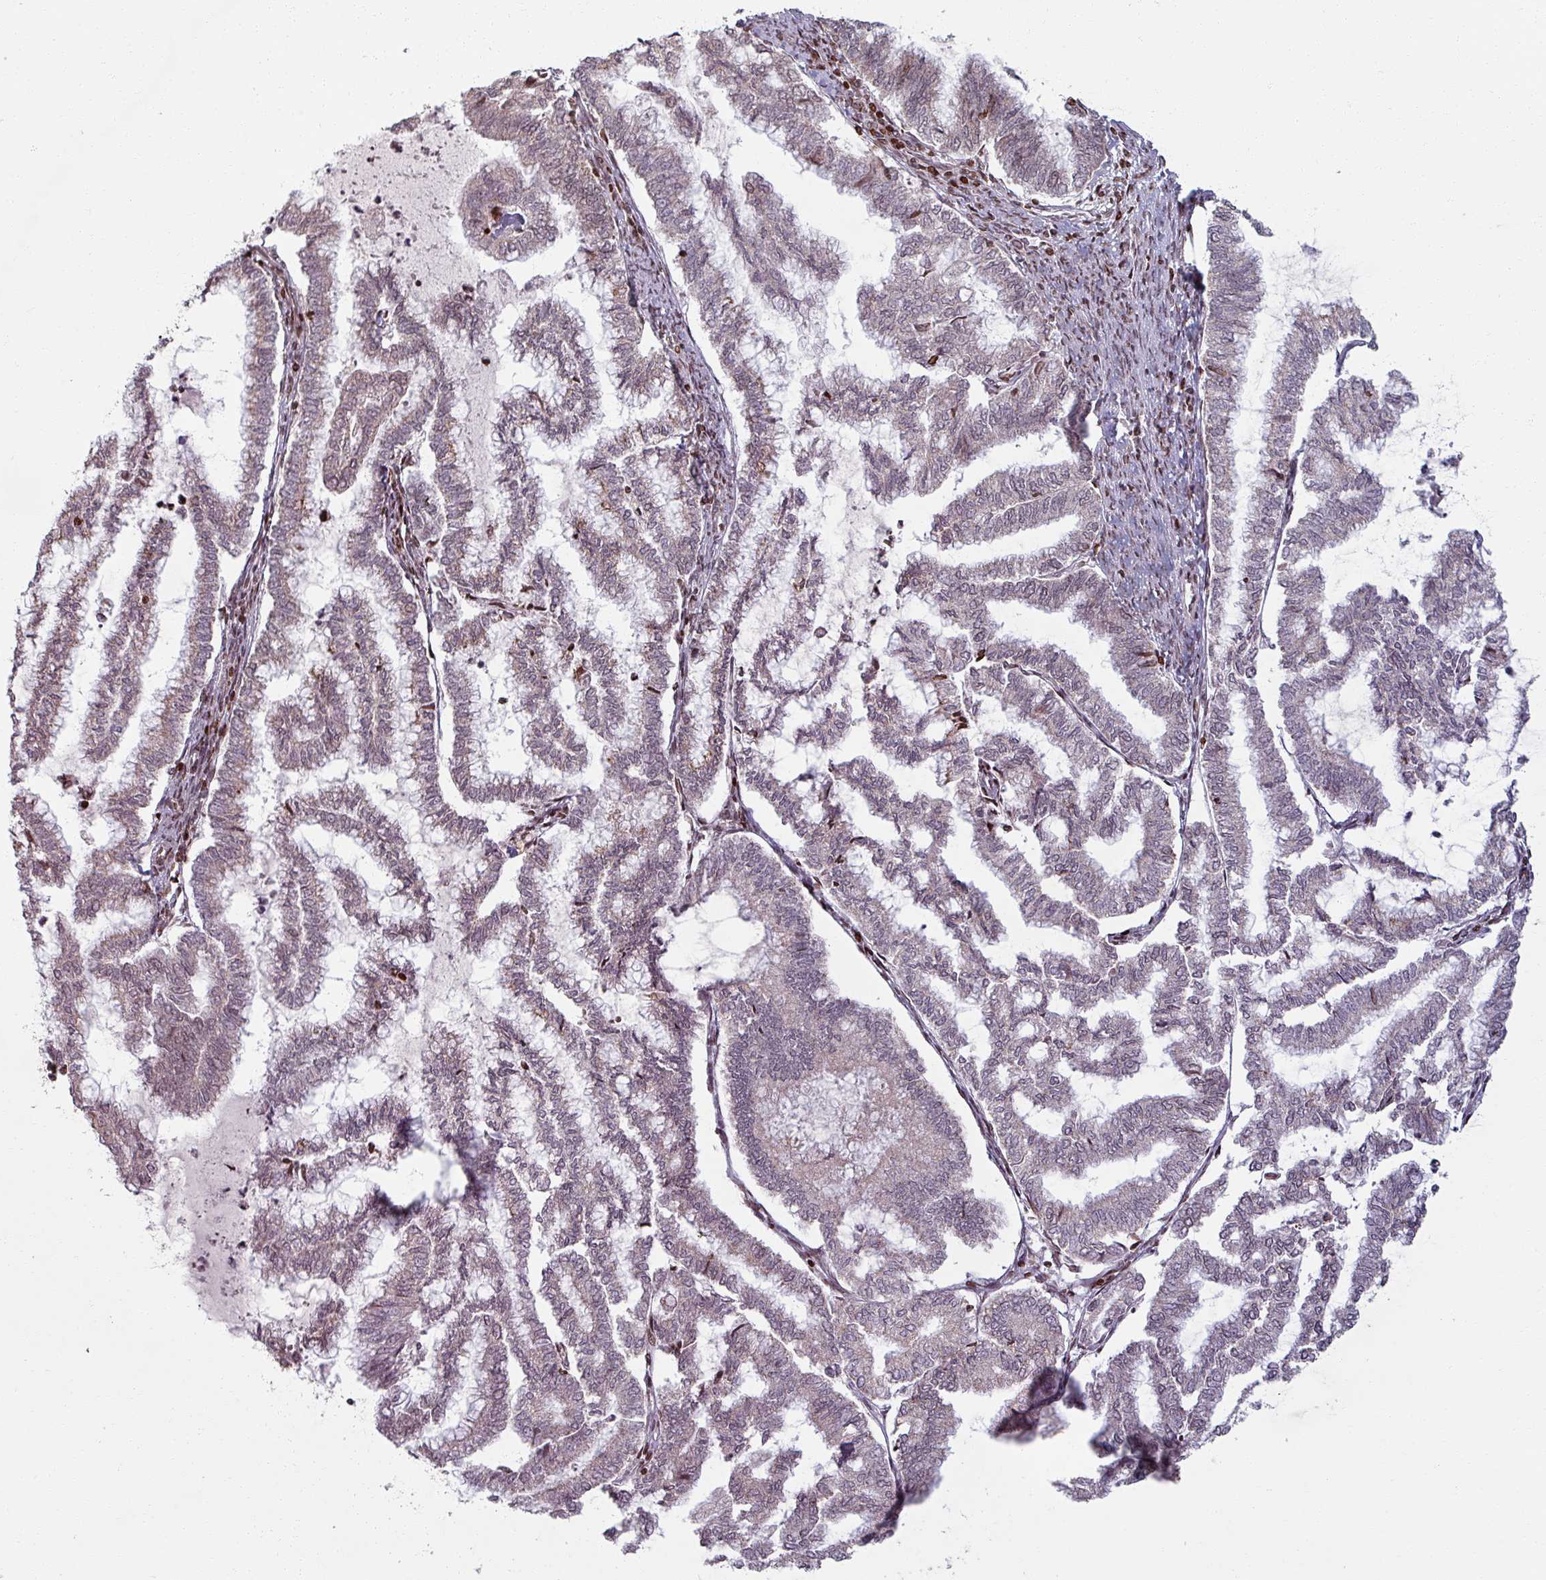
{"staining": {"intensity": "weak", "quantity": "25%-75%", "location": "cytoplasmic/membranous"}, "tissue": "endometrial cancer", "cell_type": "Tumor cells", "image_type": "cancer", "snomed": [{"axis": "morphology", "description": "Adenocarcinoma, NOS"}, {"axis": "topography", "description": "Endometrium"}], "caption": "Immunohistochemistry histopathology image of endometrial adenocarcinoma stained for a protein (brown), which demonstrates low levels of weak cytoplasmic/membranous staining in about 25%-75% of tumor cells.", "gene": "NCOR1", "patient": {"sex": "female", "age": 79}}